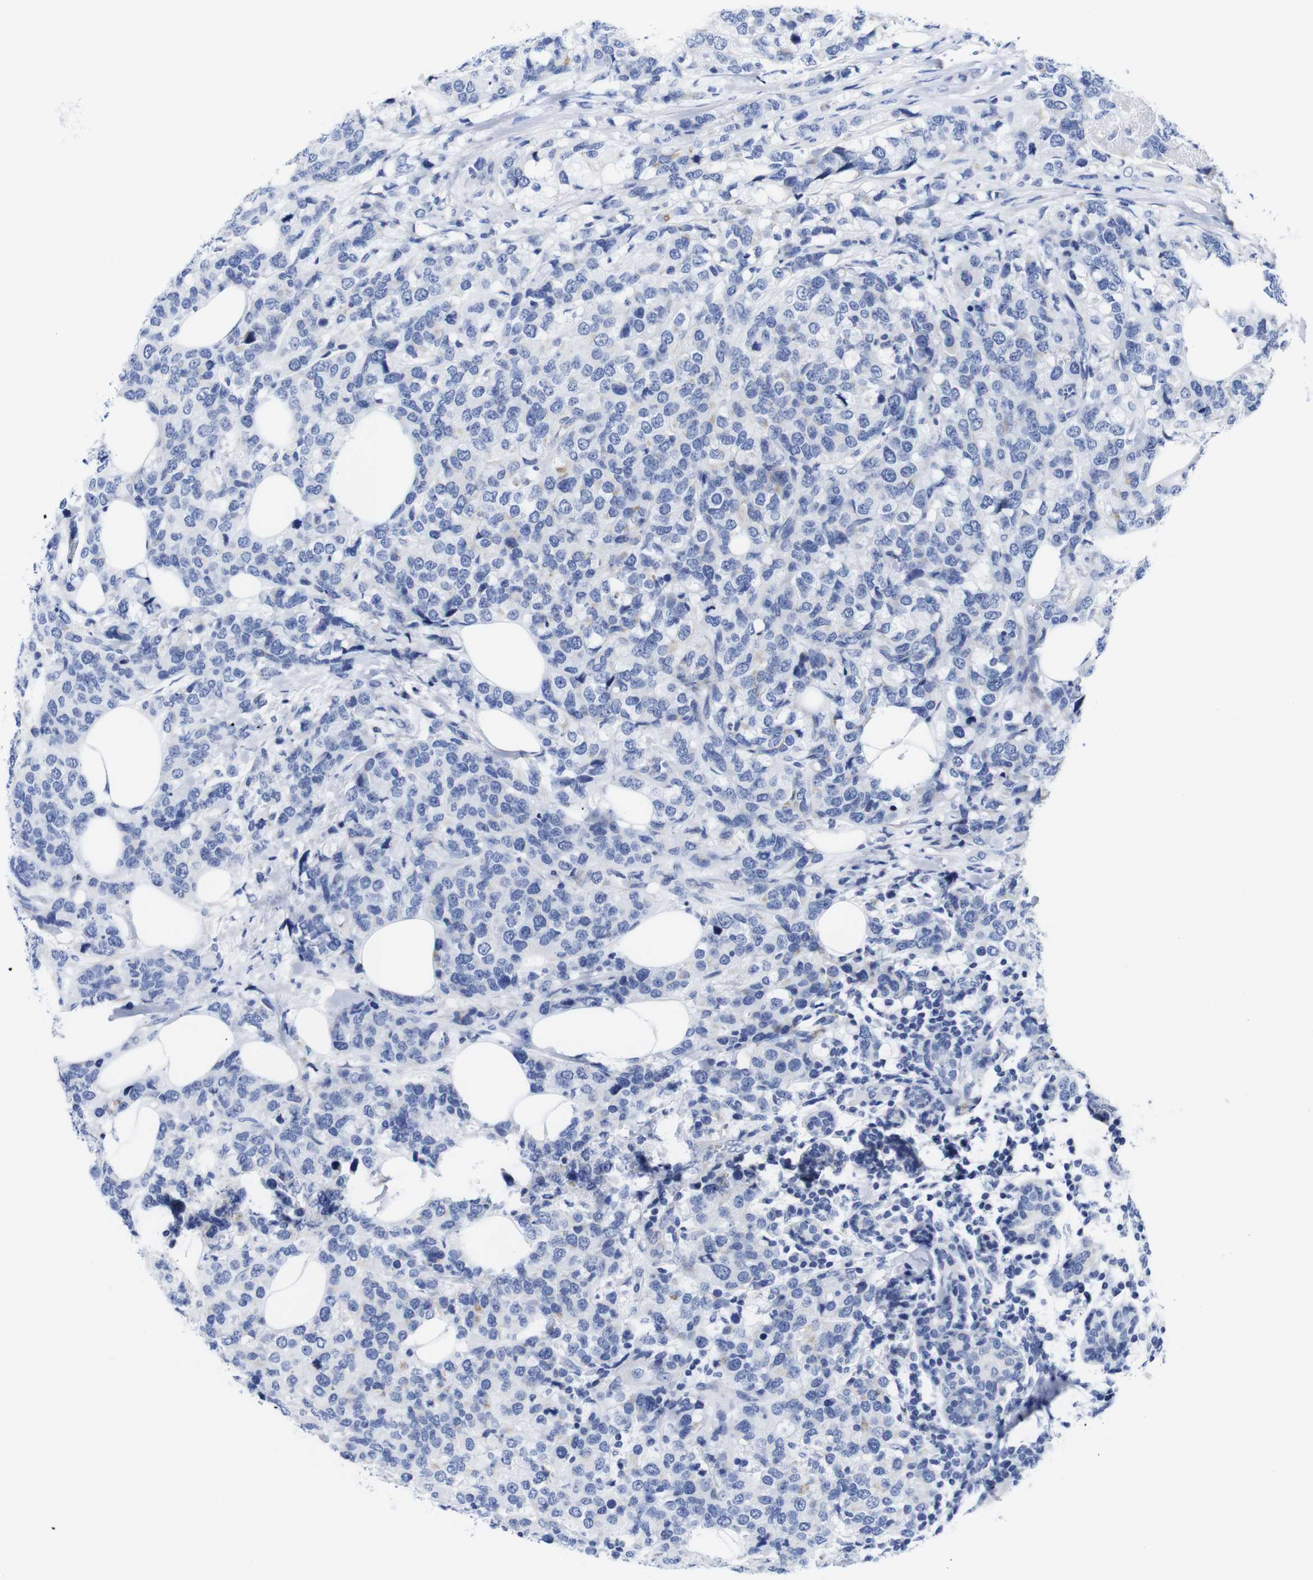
{"staining": {"intensity": "negative", "quantity": "none", "location": "none"}, "tissue": "breast cancer", "cell_type": "Tumor cells", "image_type": "cancer", "snomed": [{"axis": "morphology", "description": "Lobular carcinoma"}, {"axis": "topography", "description": "Breast"}], "caption": "IHC photomicrograph of neoplastic tissue: breast cancer (lobular carcinoma) stained with DAB (3,3'-diaminobenzidine) shows no significant protein positivity in tumor cells. (DAB immunohistochemistry (IHC) with hematoxylin counter stain).", "gene": "LRRC55", "patient": {"sex": "female", "age": 59}}